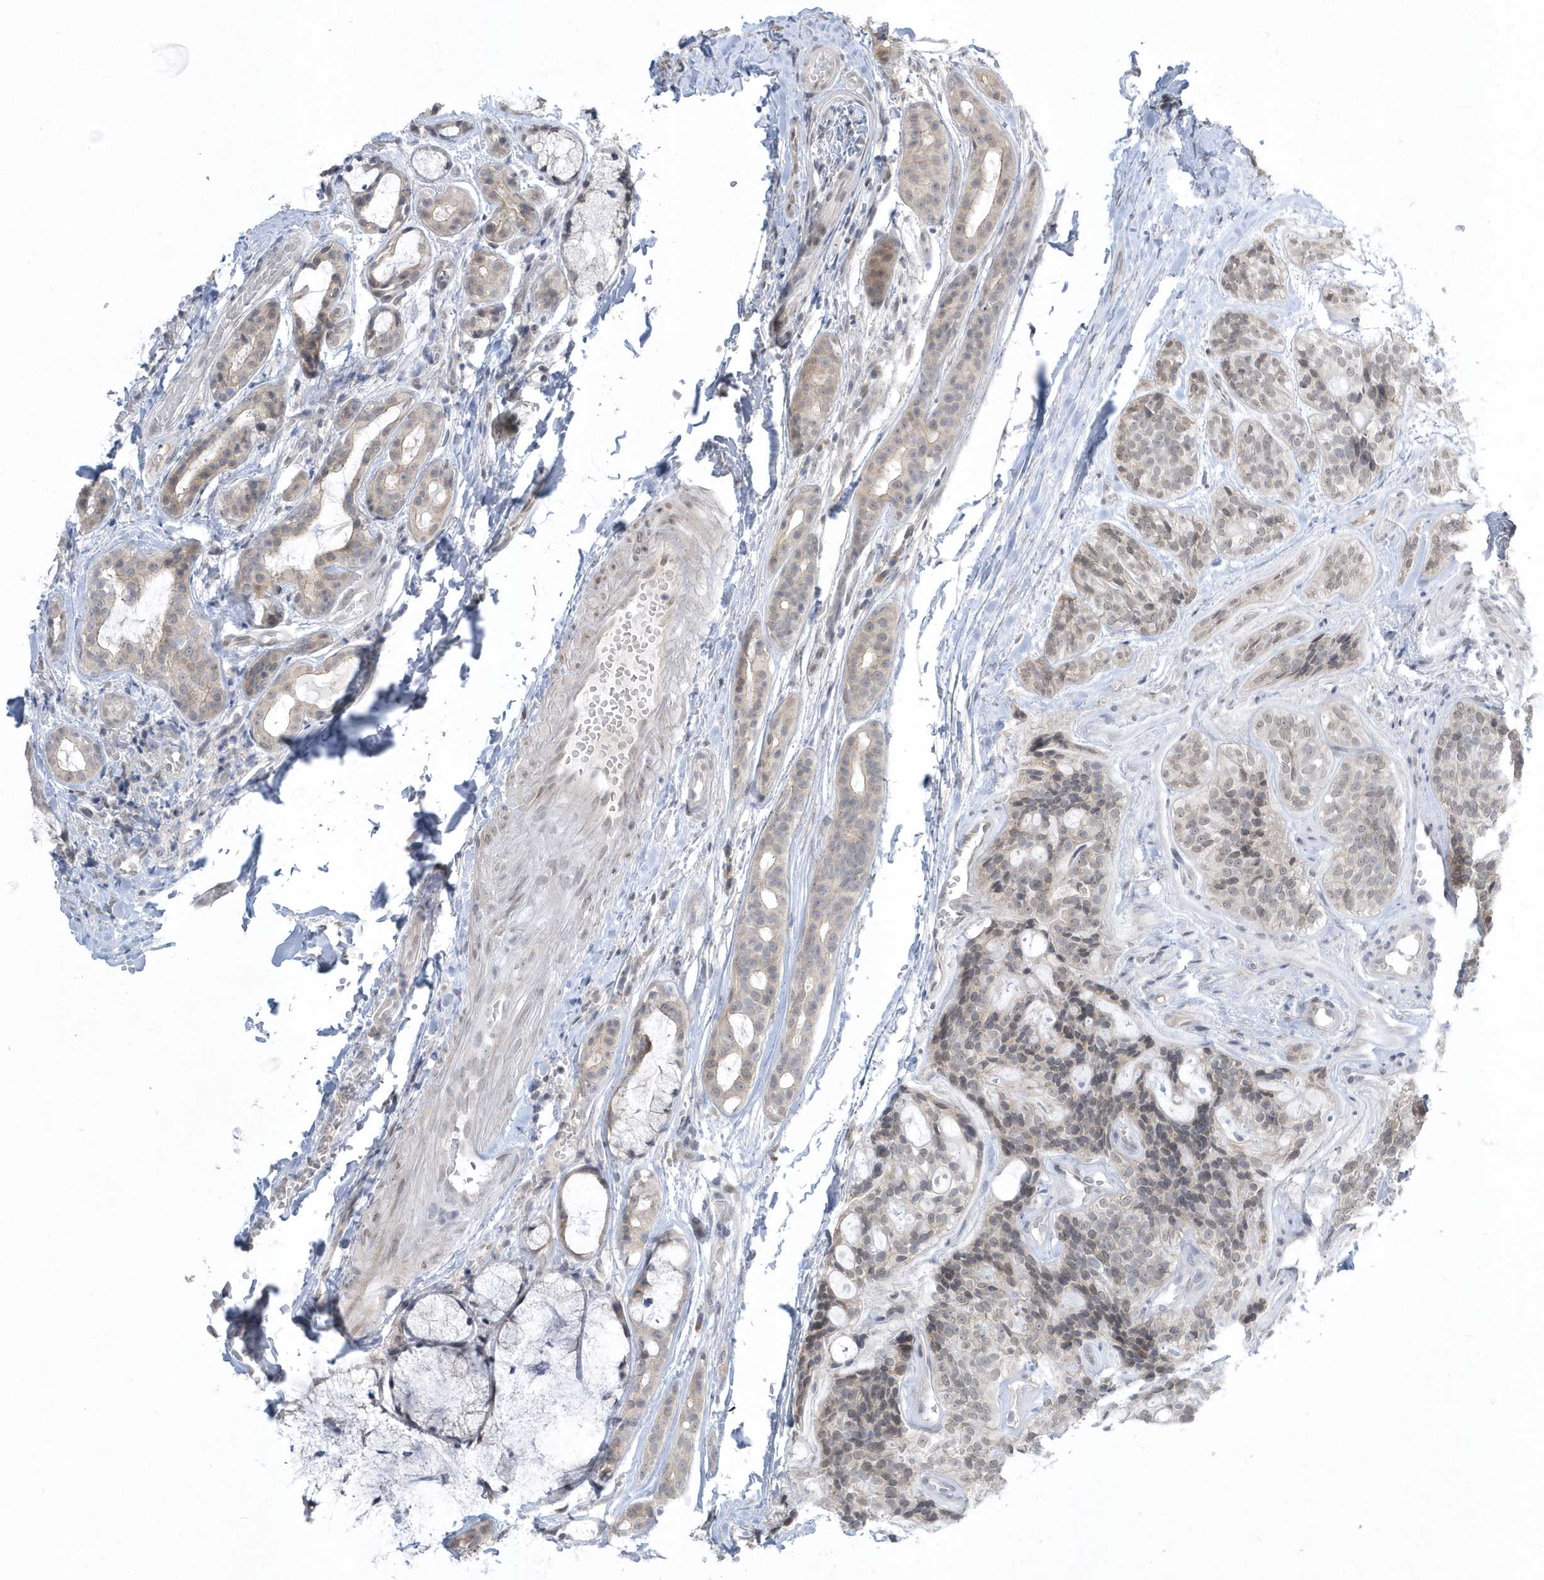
{"staining": {"intensity": "weak", "quantity": "25%-75%", "location": "nuclear"}, "tissue": "head and neck cancer", "cell_type": "Tumor cells", "image_type": "cancer", "snomed": [{"axis": "morphology", "description": "Adenocarcinoma, NOS"}, {"axis": "topography", "description": "Head-Neck"}], "caption": "This image displays head and neck cancer stained with IHC to label a protein in brown. The nuclear of tumor cells show weak positivity for the protein. Nuclei are counter-stained blue.", "gene": "ZC3H12D", "patient": {"sex": "male", "age": 66}}